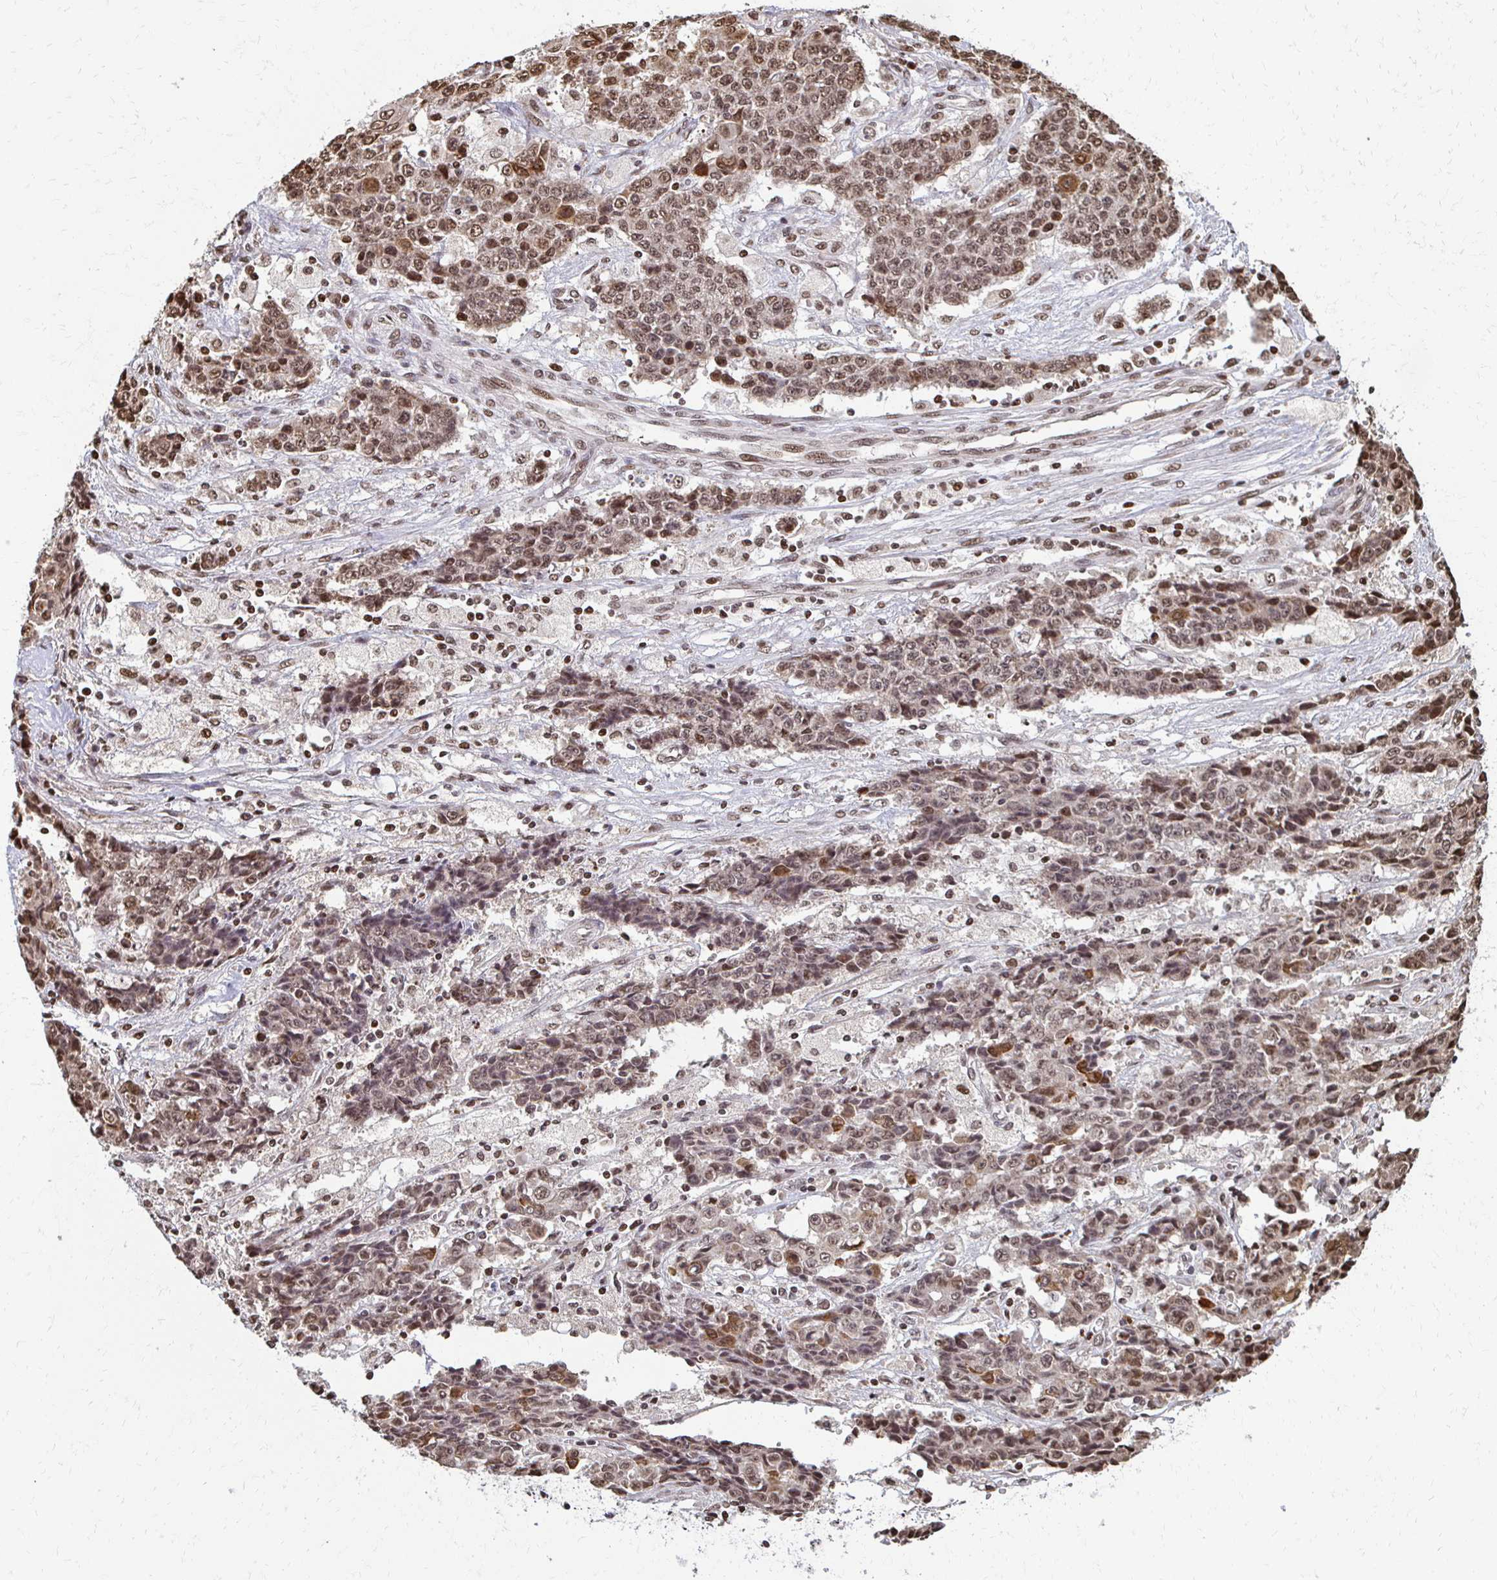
{"staining": {"intensity": "moderate", "quantity": ">75%", "location": "nuclear"}, "tissue": "ovarian cancer", "cell_type": "Tumor cells", "image_type": "cancer", "snomed": [{"axis": "morphology", "description": "Carcinoma, endometroid"}, {"axis": "topography", "description": "Ovary"}], "caption": "Moderate nuclear protein expression is appreciated in approximately >75% of tumor cells in ovarian cancer (endometroid carcinoma).", "gene": "HOXA9", "patient": {"sex": "female", "age": 42}}